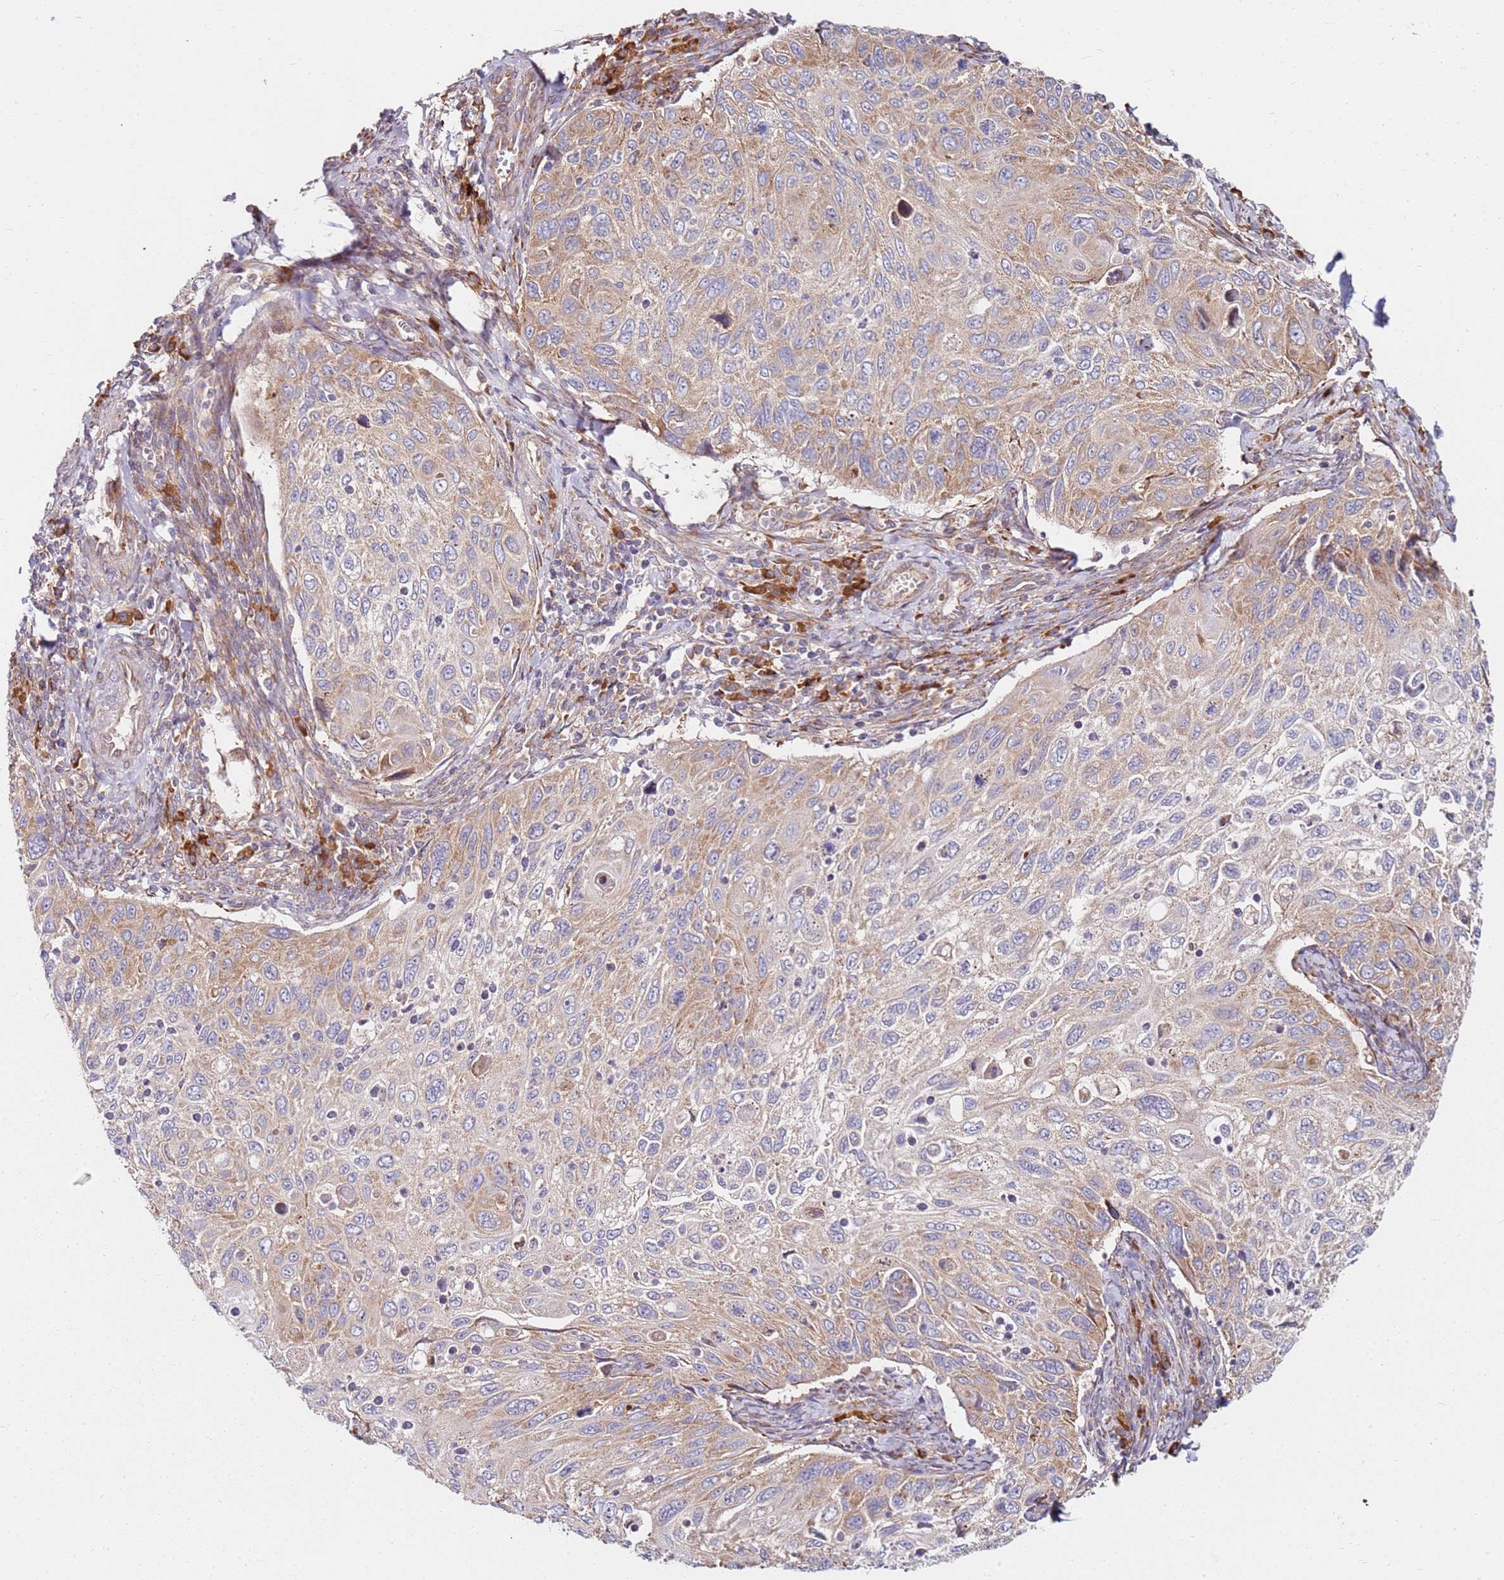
{"staining": {"intensity": "moderate", "quantity": "25%-75%", "location": "cytoplasmic/membranous"}, "tissue": "cervical cancer", "cell_type": "Tumor cells", "image_type": "cancer", "snomed": [{"axis": "morphology", "description": "Squamous cell carcinoma, NOS"}, {"axis": "topography", "description": "Cervix"}], "caption": "Immunohistochemistry of human cervical cancer reveals medium levels of moderate cytoplasmic/membranous expression in about 25%-75% of tumor cells.", "gene": "RPS3A", "patient": {"sex": "female", "age": 70}}